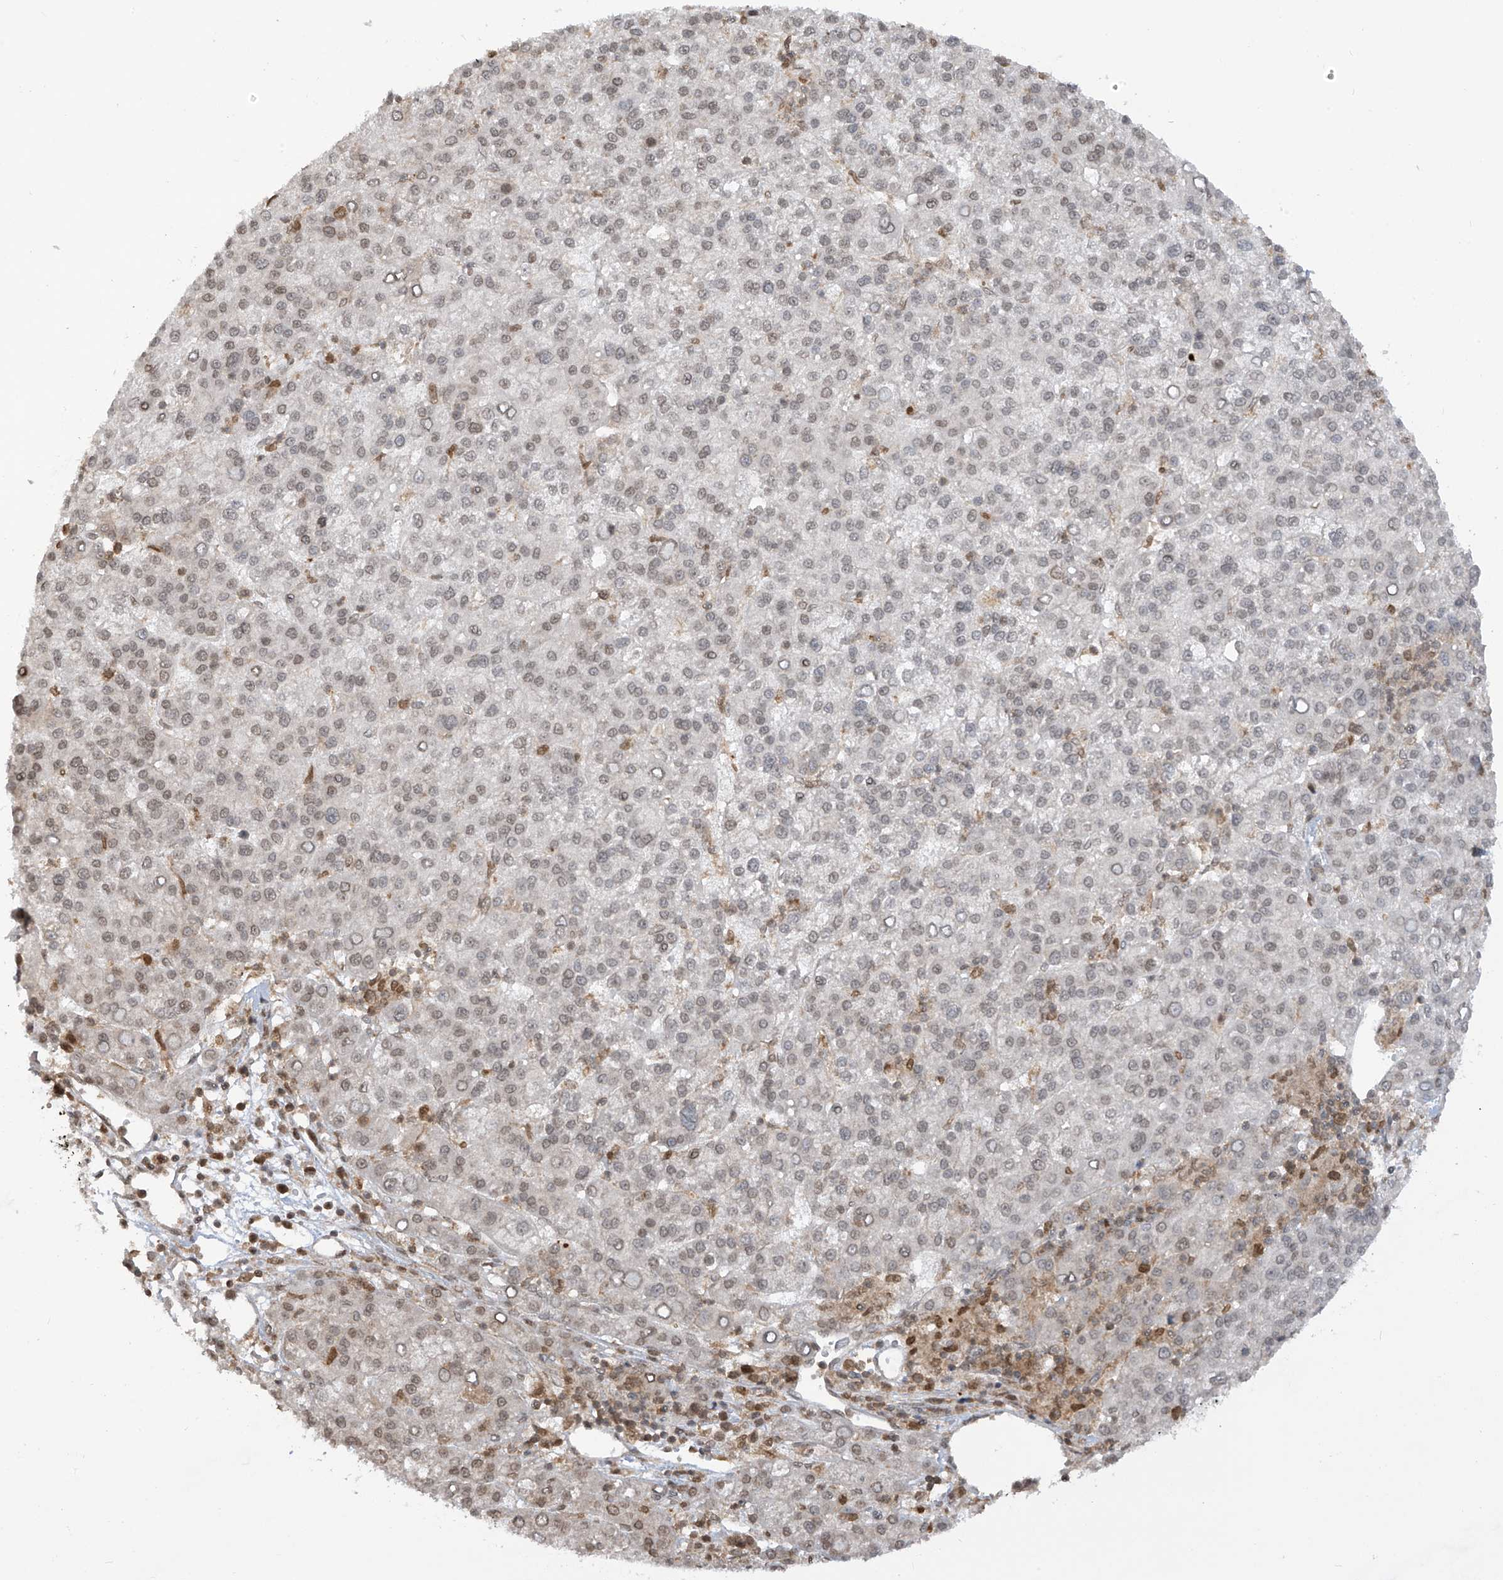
{"staining": {"intensity": "weak", "quantity": "<25%", "location": "nuclear"}, "tissue": "liver cancer", "cell_type": "Tumor cells", "image_type": "cancer", "snomed": [{"axis": "morphology", "description": "Carcinoma, Hepatocellular, NOS"}, {"axis": "topography", "description": "Liver"}], "caption": "Image shows no protein staining in tumor cells of liver cancer tissue.", "gene": "KPNB1", "patient": {"sex": "female", "age": 58}}